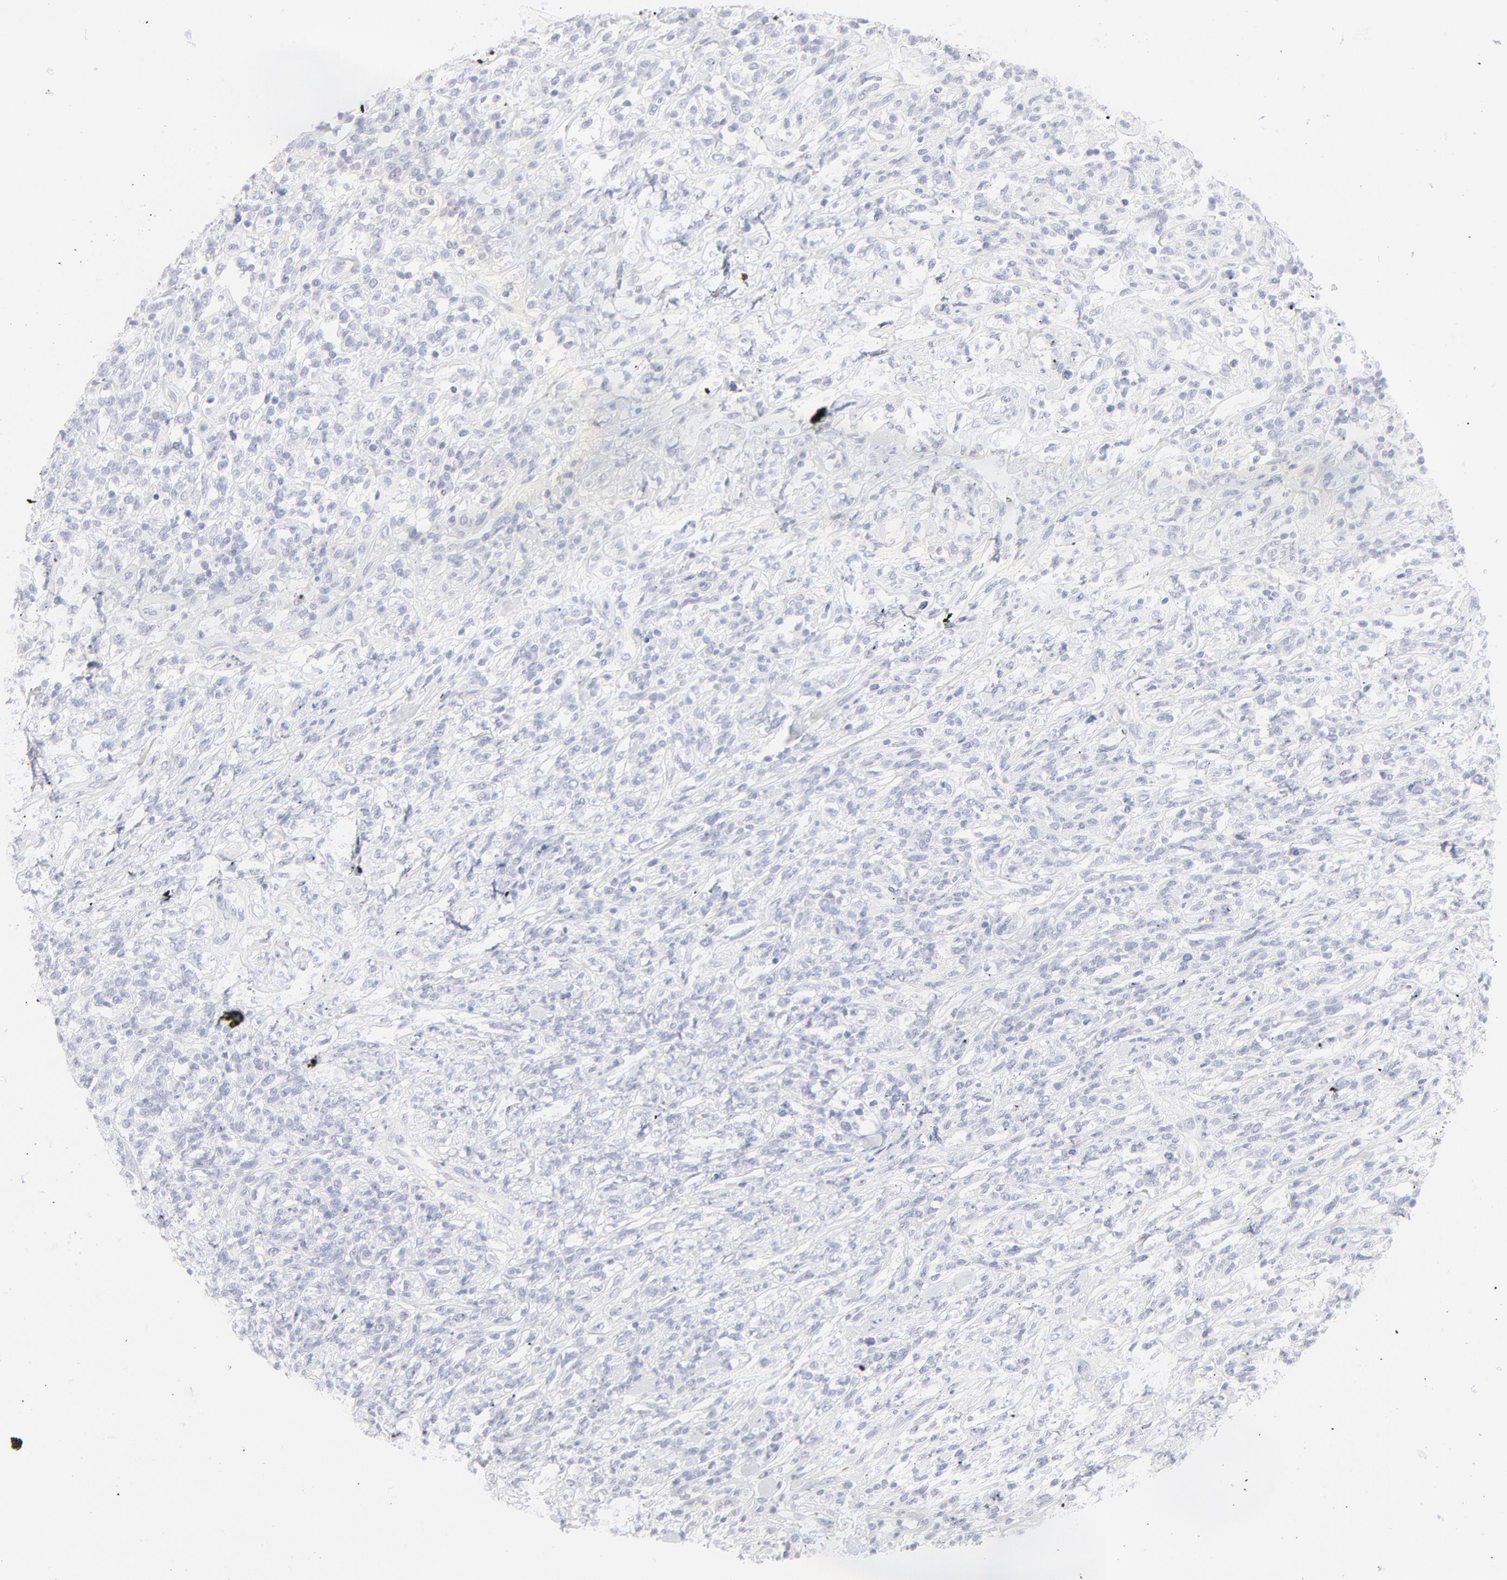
{"staining": {"intensity": "negative", "quantity": "none", "location": "none"}, "tissue": "lymphoma", "cell_type": "Tumor cells", "image_type": "cancer", "snomed": [{"axis": "morphology", "description": "Malignant lymphoma, non-Hodgkin's type, High grade"}, {"axis": "topography", "description": "Lymph node"}], "caption": "Tumor cells are negative for protein expression in human high-grade malignant lymphoma, non-Hodgkin's type.", "gene": "ELF3", "patient": {"sex": "female", "age": 73}}